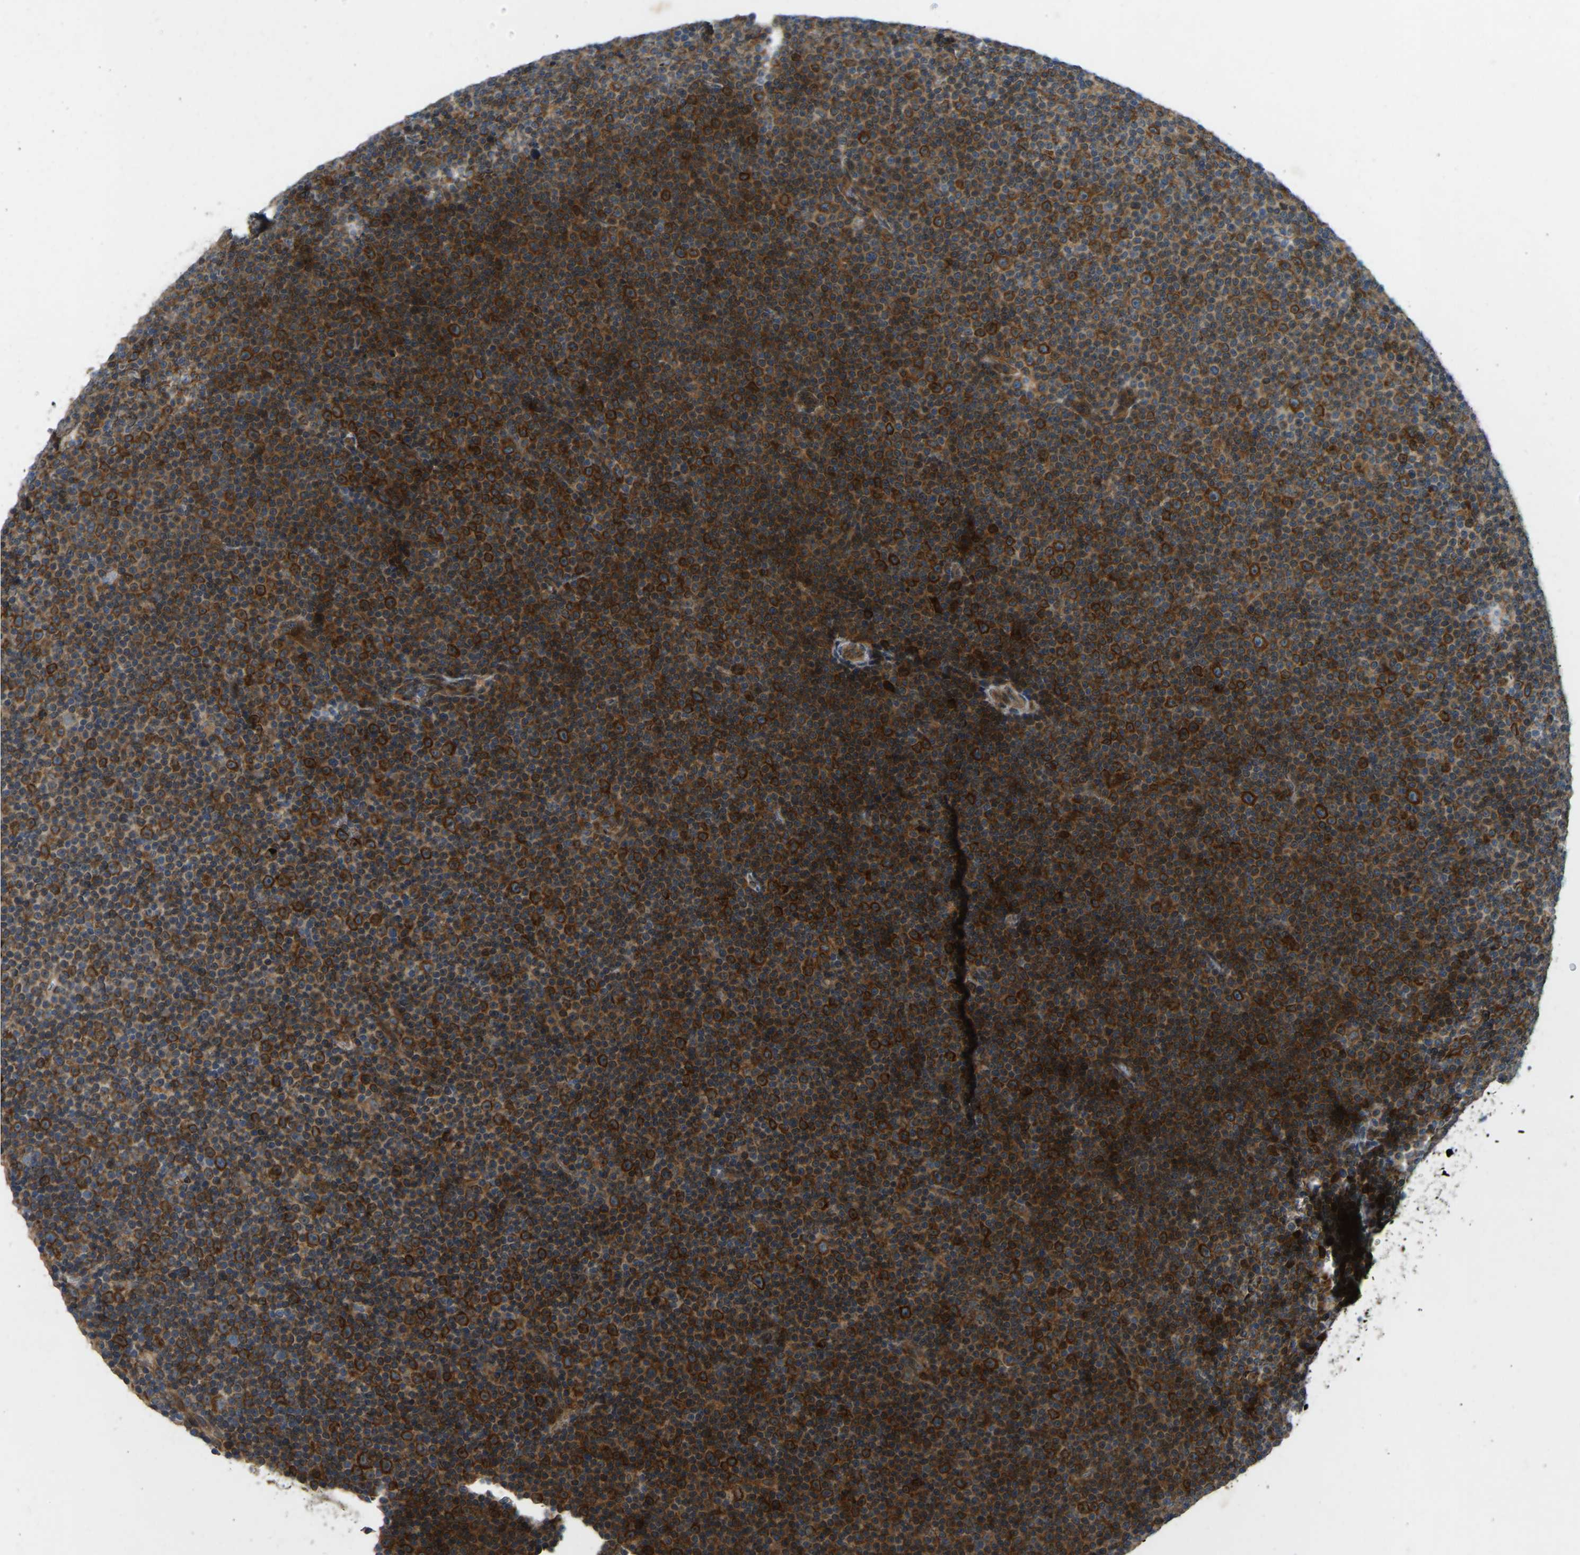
{"staining": {"intensity": "strong", "quantity": ">75%", "location": "cytoplasmic/membranous"}, "tissue": "lymphoma", "cell_type": "Tumor cells", "image_type": "cancer", "snomed": [{"axis": "morphology", "description": "Malignant lymphoma, non-Hodgkin's type, Low grade"}, {"axis": "topography", "description": "Lymph node"}], "caption": "This histopathology image demonstrates lymphoma stained with immunohistochemistry (IHC) to label a protein in brown. The cytoplasmic/membranous of tumor cells show strong positivity for the protein. Nuclei are counter-stained blue.", "gene": "OS9", "patient": {"sex": "female", "age": 67}}